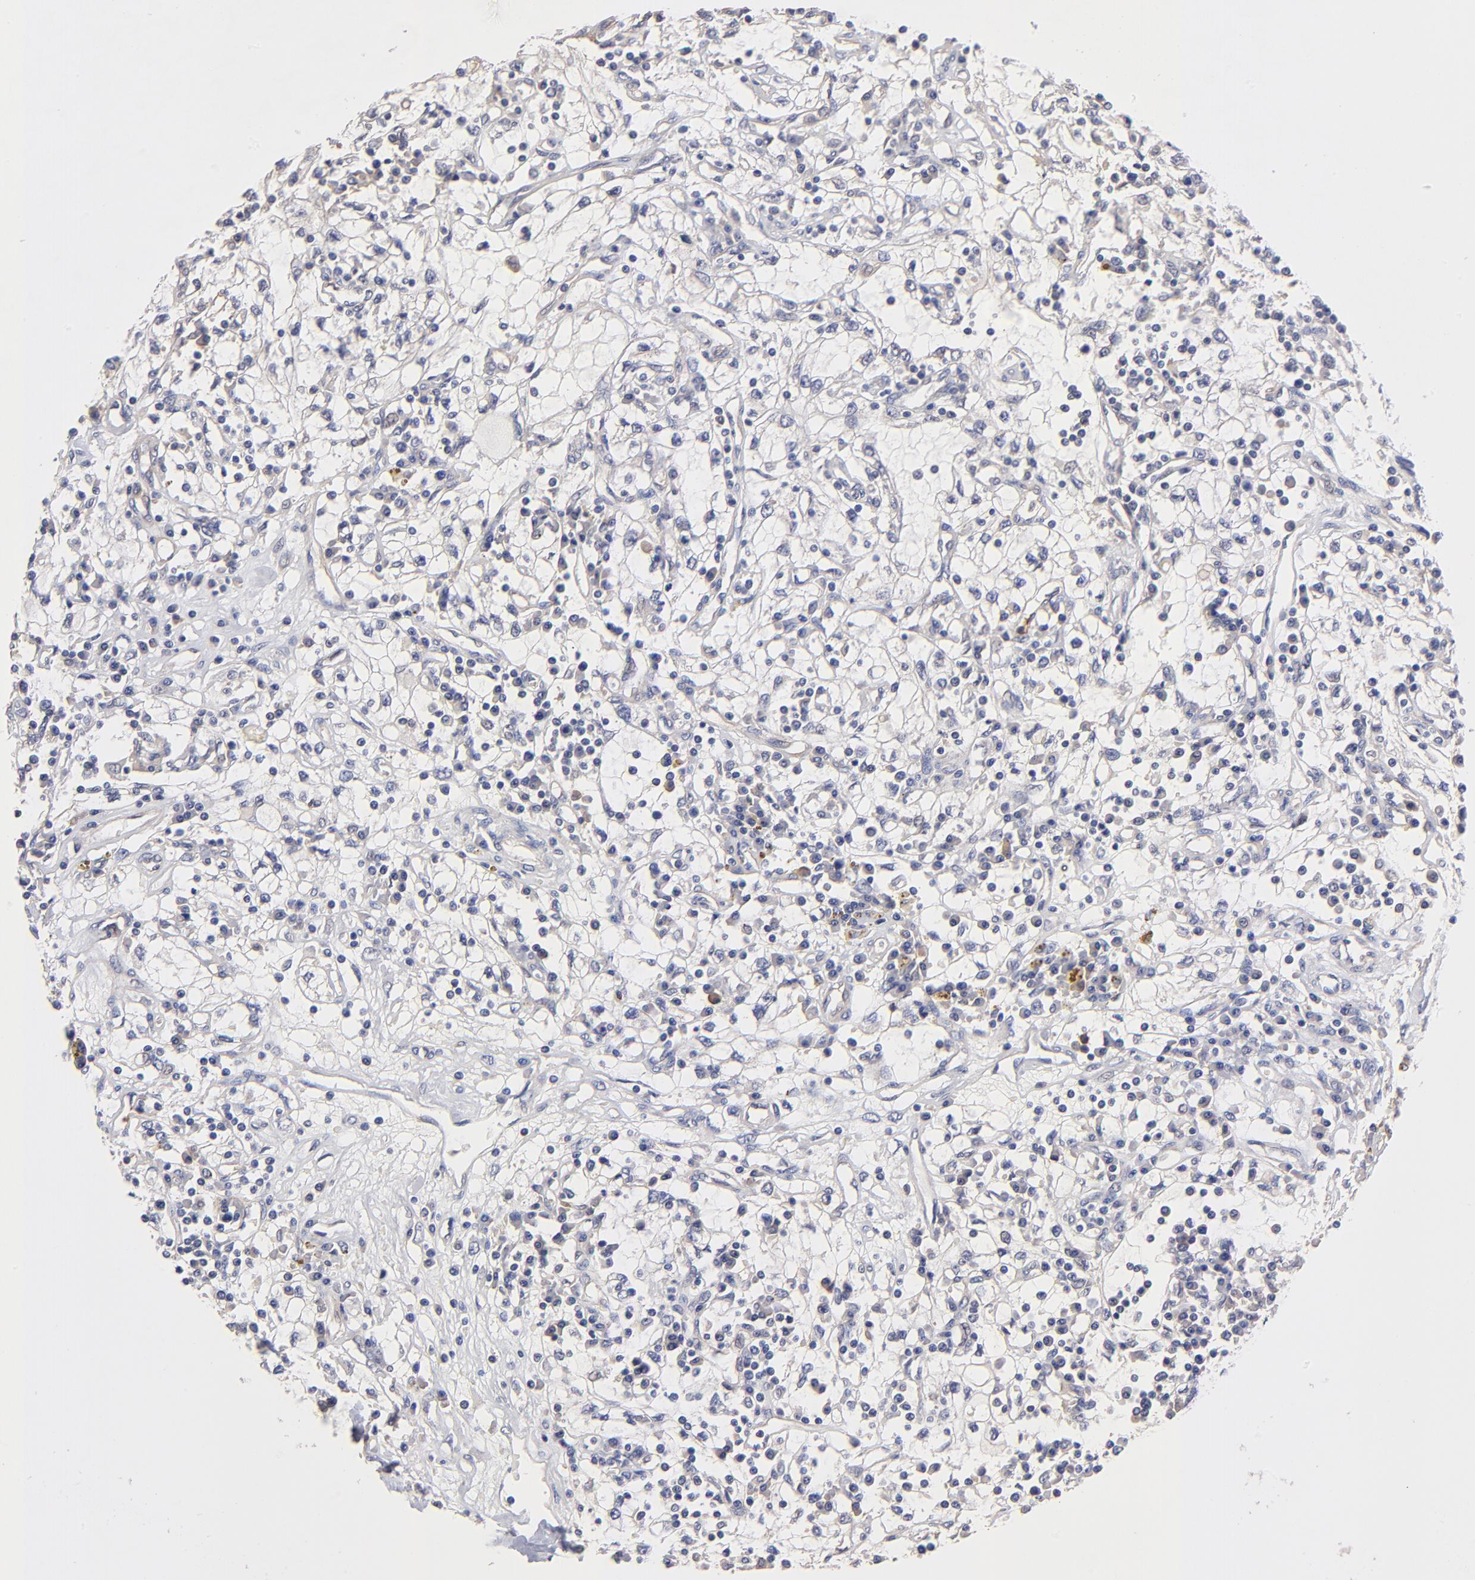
{"staining": {"intensity": "negative", "quantity": "none", "location": "none"}, "tissue": "renal cancer", "cell_type": "Tumor cells", "image_type": "cancer", "snomed": [{"axis": "morphology", "description": "Adenocarcinoma, NOS"}, {"axis": "topography", "description": "Kidney"}], "caption": "Human adenocarcinoma (renal) stained for a protein using immunohistochemistry exhibits no positivity in tumor cells.", "gene": "ASB7", "patient": {"sex": "male", "age": 82}}